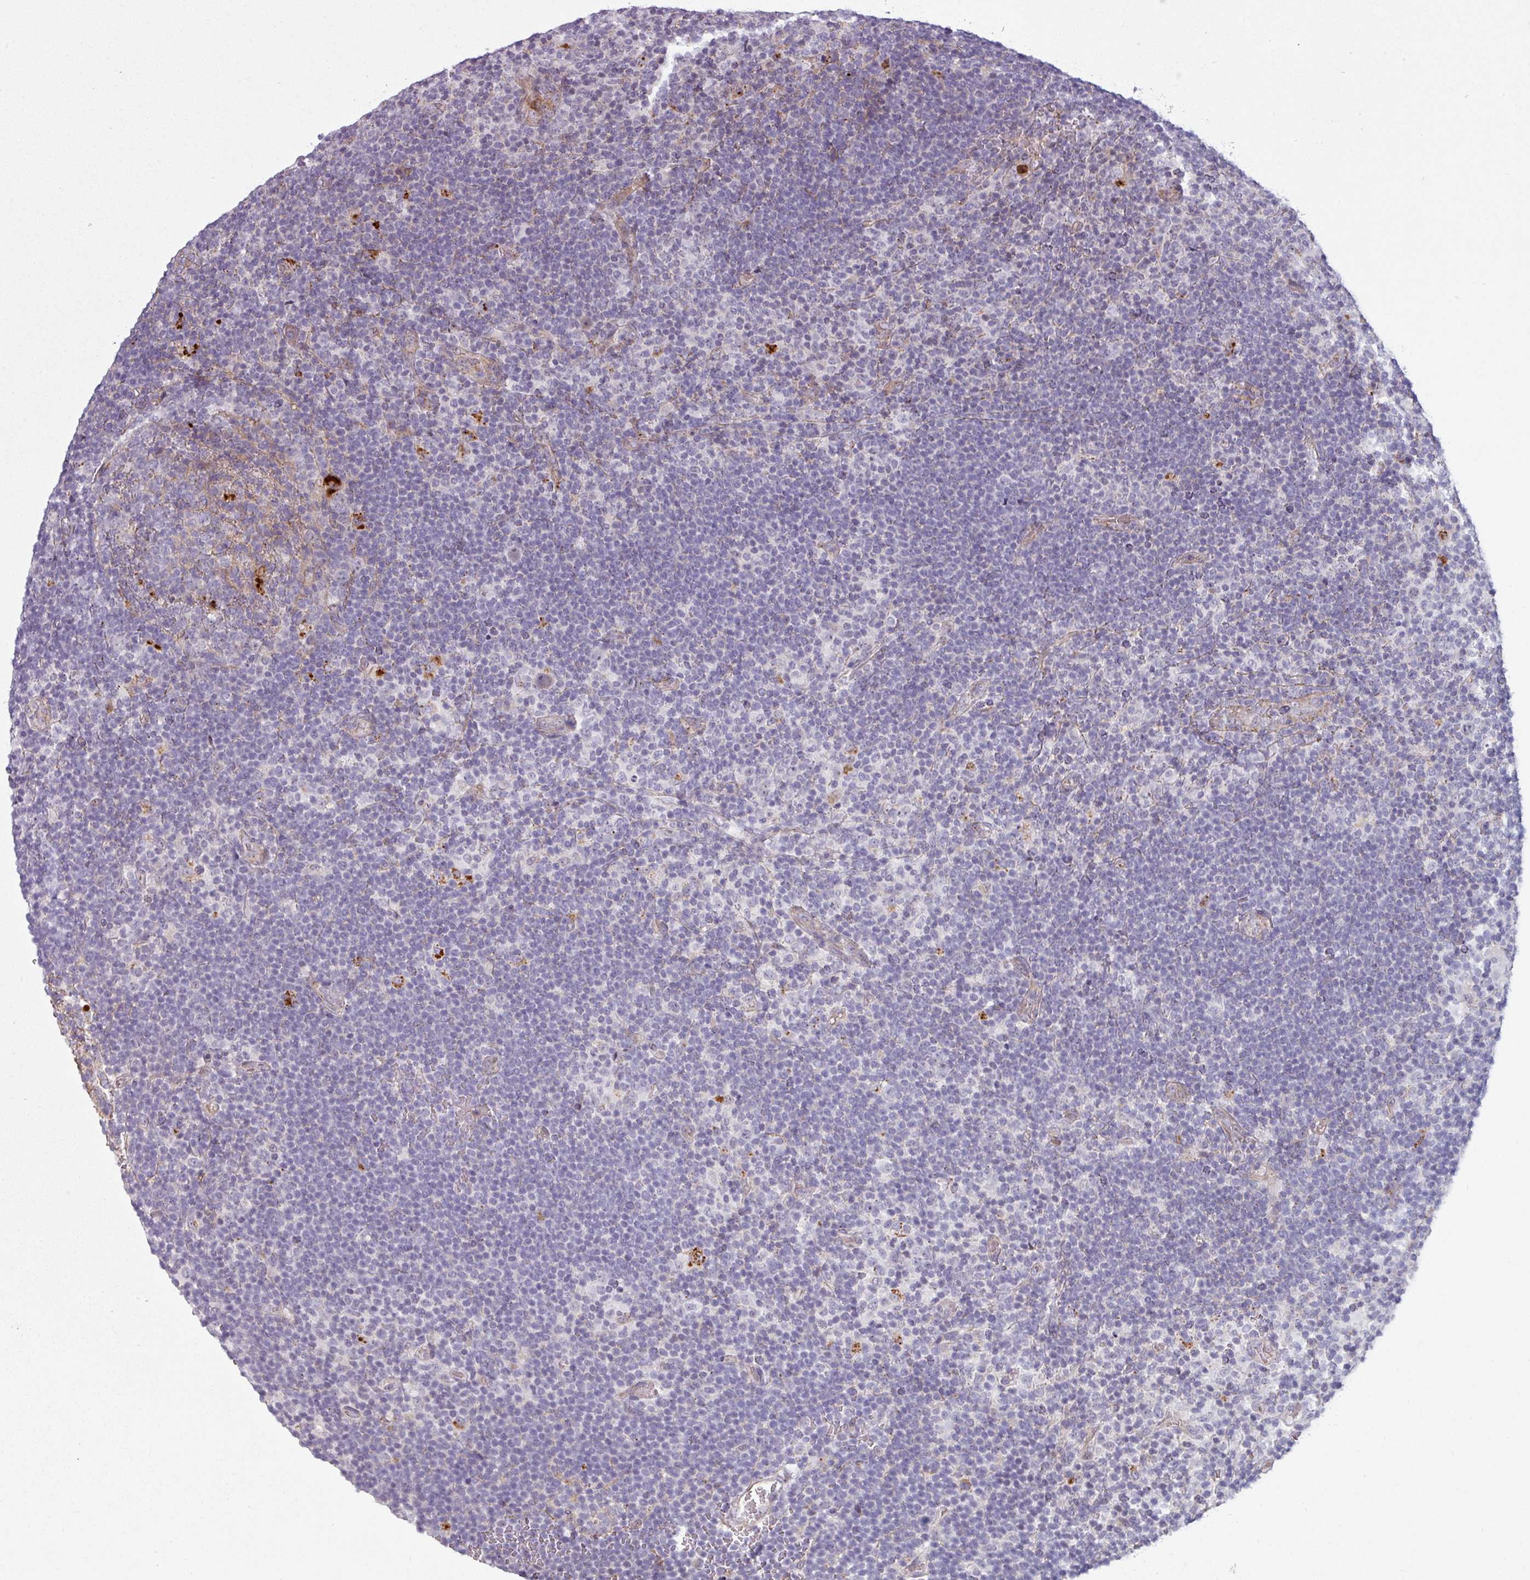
{"staining": {"intensity": "negative", "quantity": "none", "location": "none"}, "tissue": "lymphoma", "cell_type": "Tumor cells", "image_type": "cancer", "snomed": [{"axis": "morphology", "description": "Hodgkin's disease, NOS"}, {"axis": "topography", "description": "Lymph node"}], "caption": "IHC histopathology image of Hodgkin's disease stained for a protein (brown), which demonstrates no staining in tumor cells.", "gene": "MAP7D2", "patient": {"sex": "female", "age": 57}}